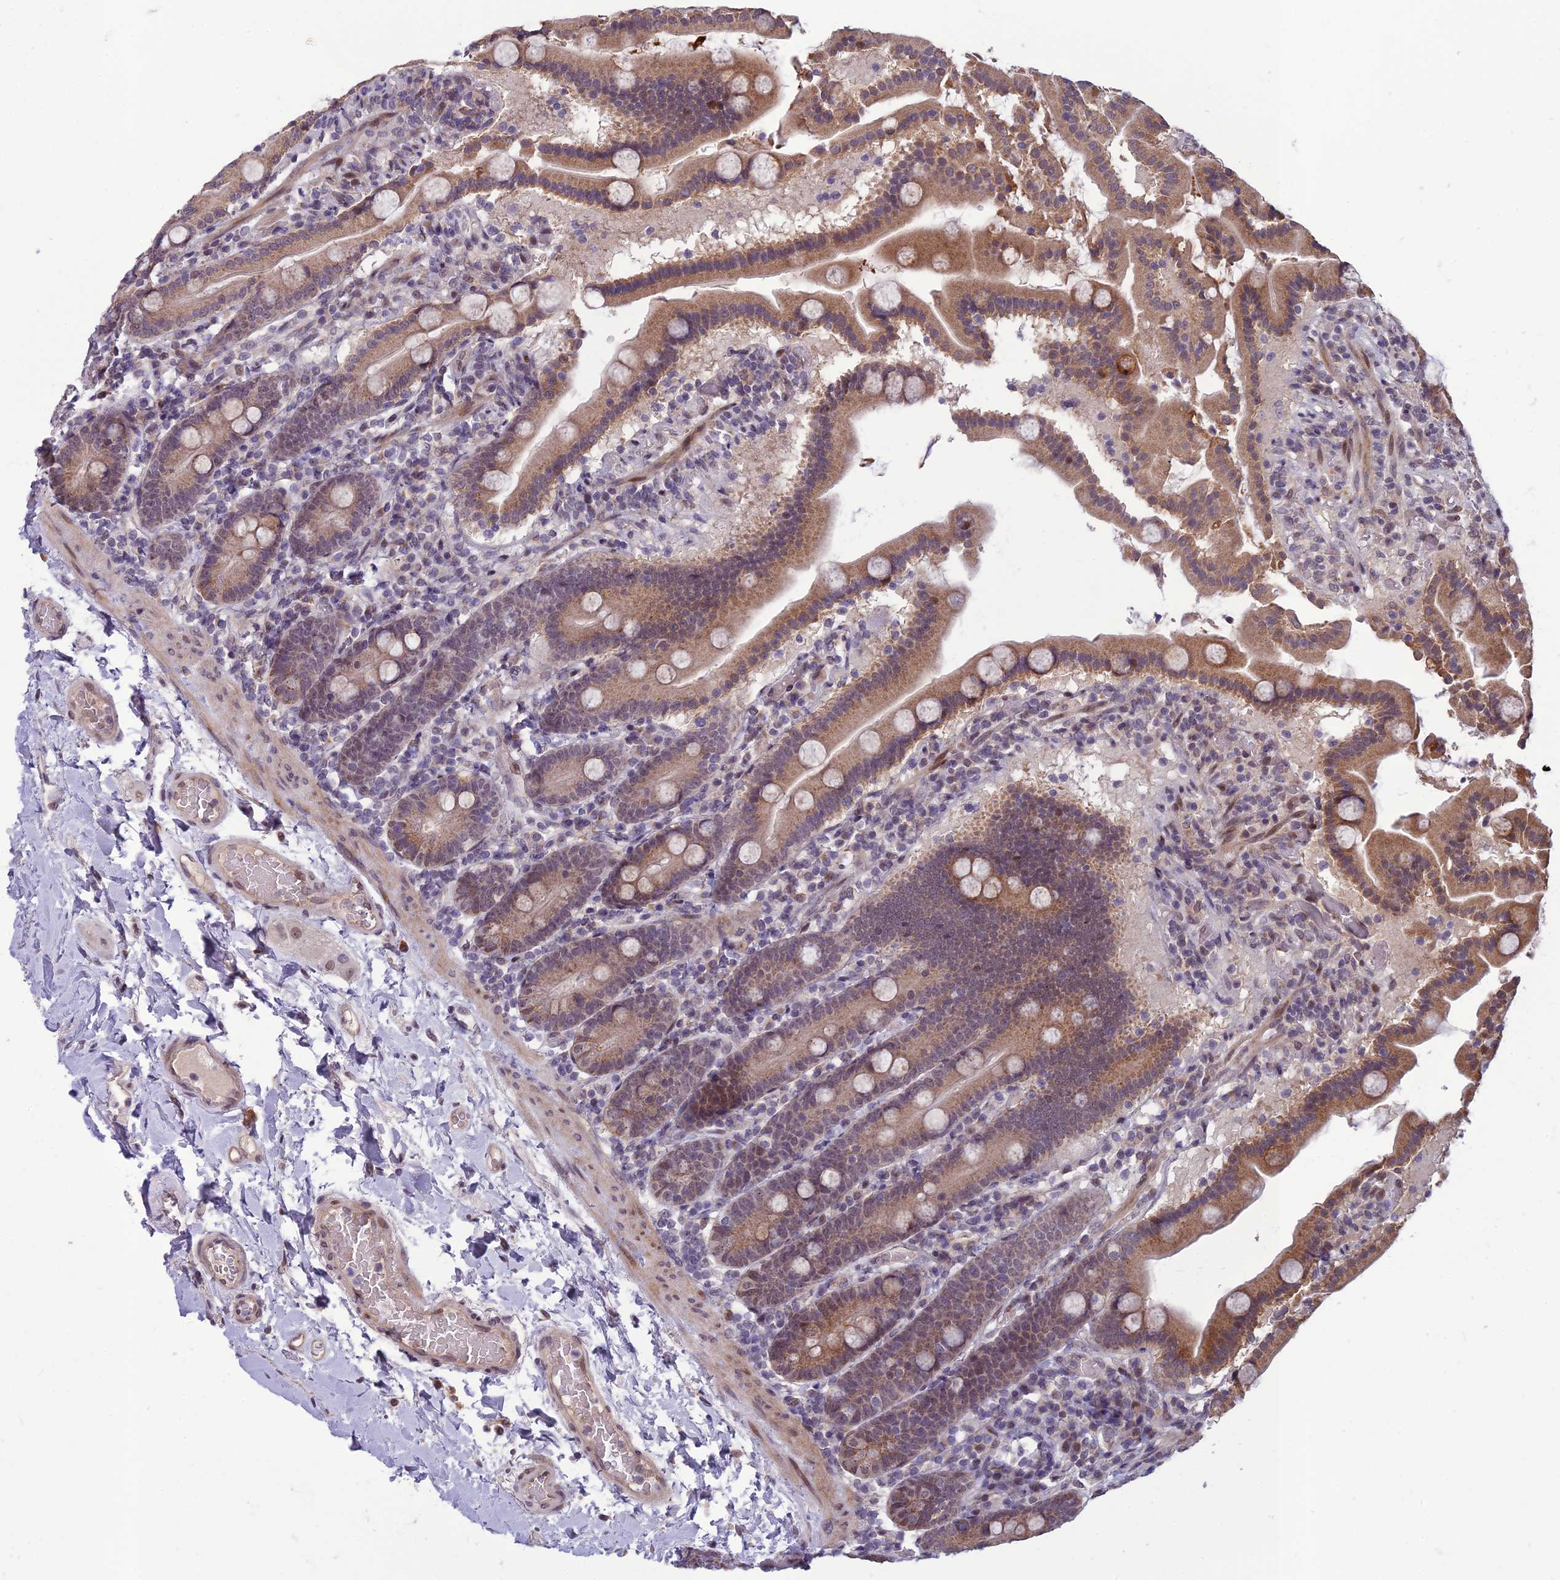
{"staining": {"intensity": "moderate", "quantity": ">75%", "location": "cytoplasmic/membranous"}, "tissue": "duodenum", "cell_type": "Glandular cells", "image_type": "normal", "snomed": [{"axis": "morphology", "description": "Normal tissue, NOS"}, {"axis": "topography", "description": "Duodenum"}], "caption": "High-magnification brightfield microscopy of benign duodenum stained with DAB (brown) and counterstained with hematoxylin (blue). glandular cells exhibit moderate cytoplasmic/membranous expression is identified in about>75% of cells. Using DAB (brown) and hematoxylin (blue) stains, captured at high magnification using brightfield microscopy.", "gene": "FBRS", "patient": {"sex": "male", "age": 55}}